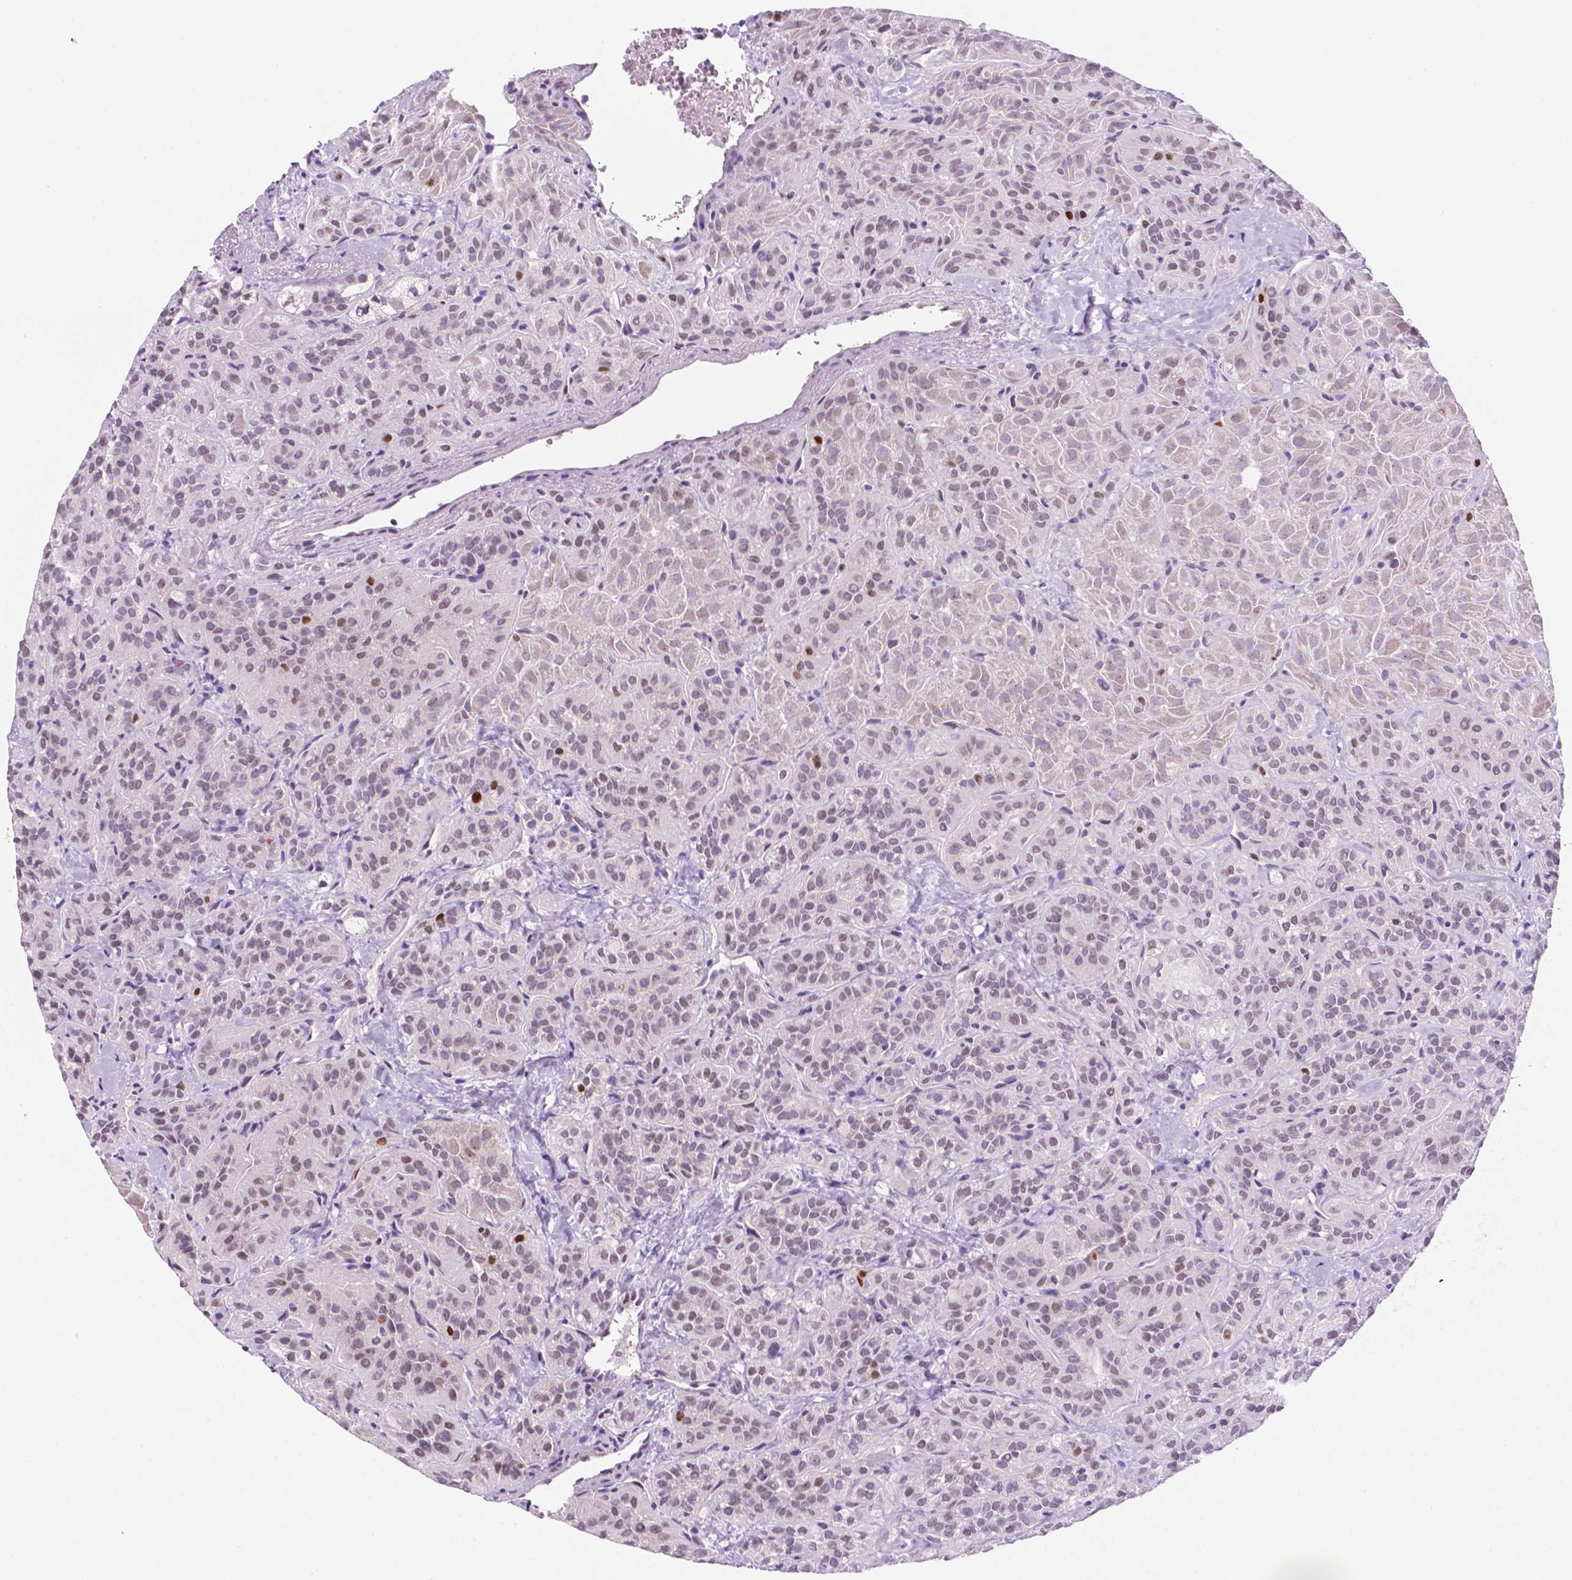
{"staining": {"intensity": "weak", "quantity": "25%-75%", "location": "nuclear"}, "tissue": "thyroid cancer", "cell_type": "Tumor cells", "image_type": "cancer", "snomed": [{"axis": "morphology", "description": "Papillary adenocarcinoma, NOS"}, {"axis": "topography", "description": "Thyroid gland"}], "caption": "Protein staining reveals weak nuclear positivity in approximately 25%-75% of tumor cells in thyroid cancer. (Stains: DAB in brown, nuclei in blue, Microscopy: brightfield microscopy at high magnification).", "gene": "NCAPH2", "patient": {"sex": "female", "age": 45}}